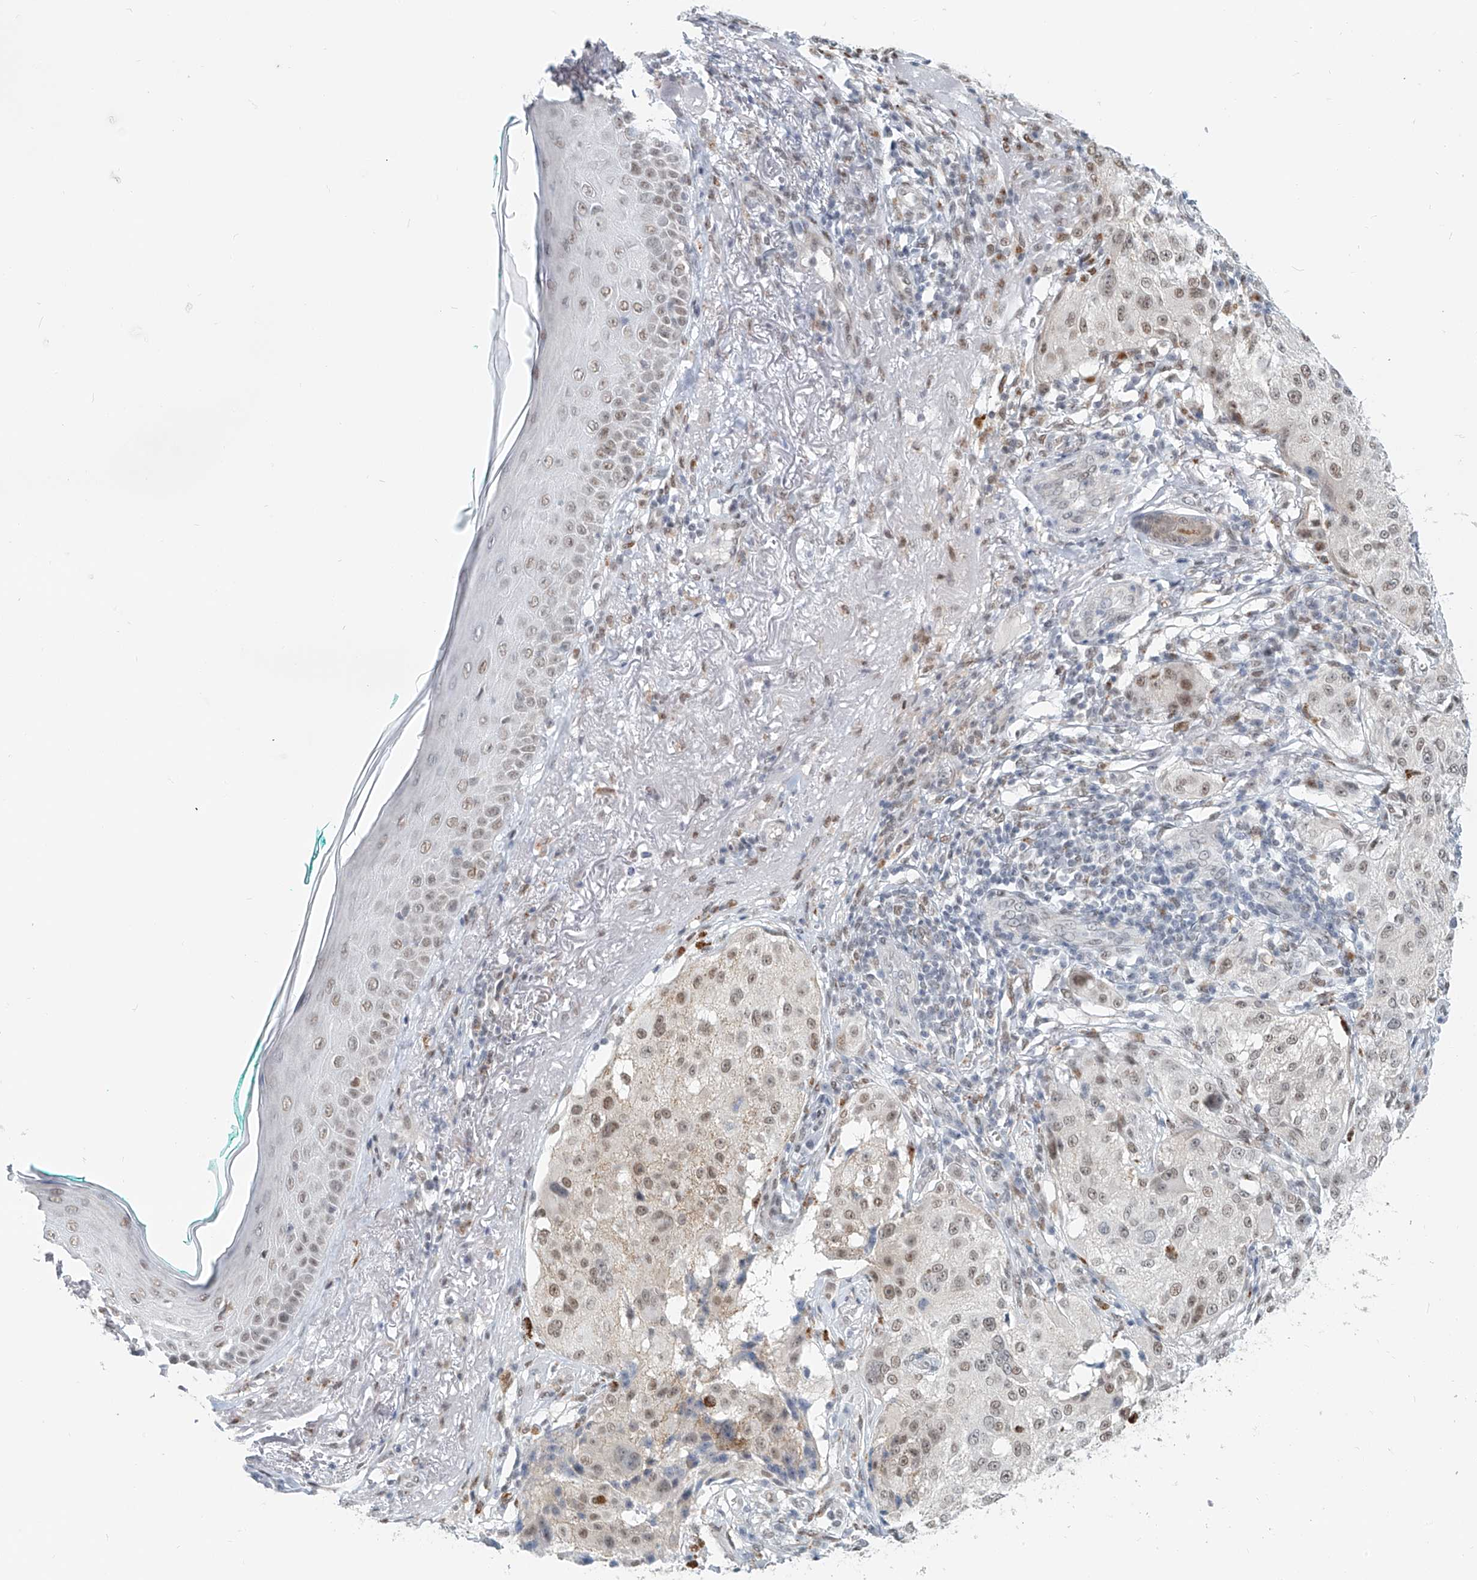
{"staining": {"intensity": "weak", "quantity": "25%-75%", "location": "nuclear"}, "tissue": "melanoma", "cell_type": "Tumor cells", "image_type": "cancer", "snomed": [{"axis": "morphology", "description": "Necrosis, NOS"}, {"axis": "morphology", "description": "Malignant melanoma, NOS"}, {"axis": "topography", "description": "Skin"}], "caption": "About 25%-75% of tumor cells in human melanoma demonstrate weak nuclear protein positivity as visualized by brown immunohistochemical staining.", "gene": "SASH1", "patient": {"sex": "female", "age": 87}}